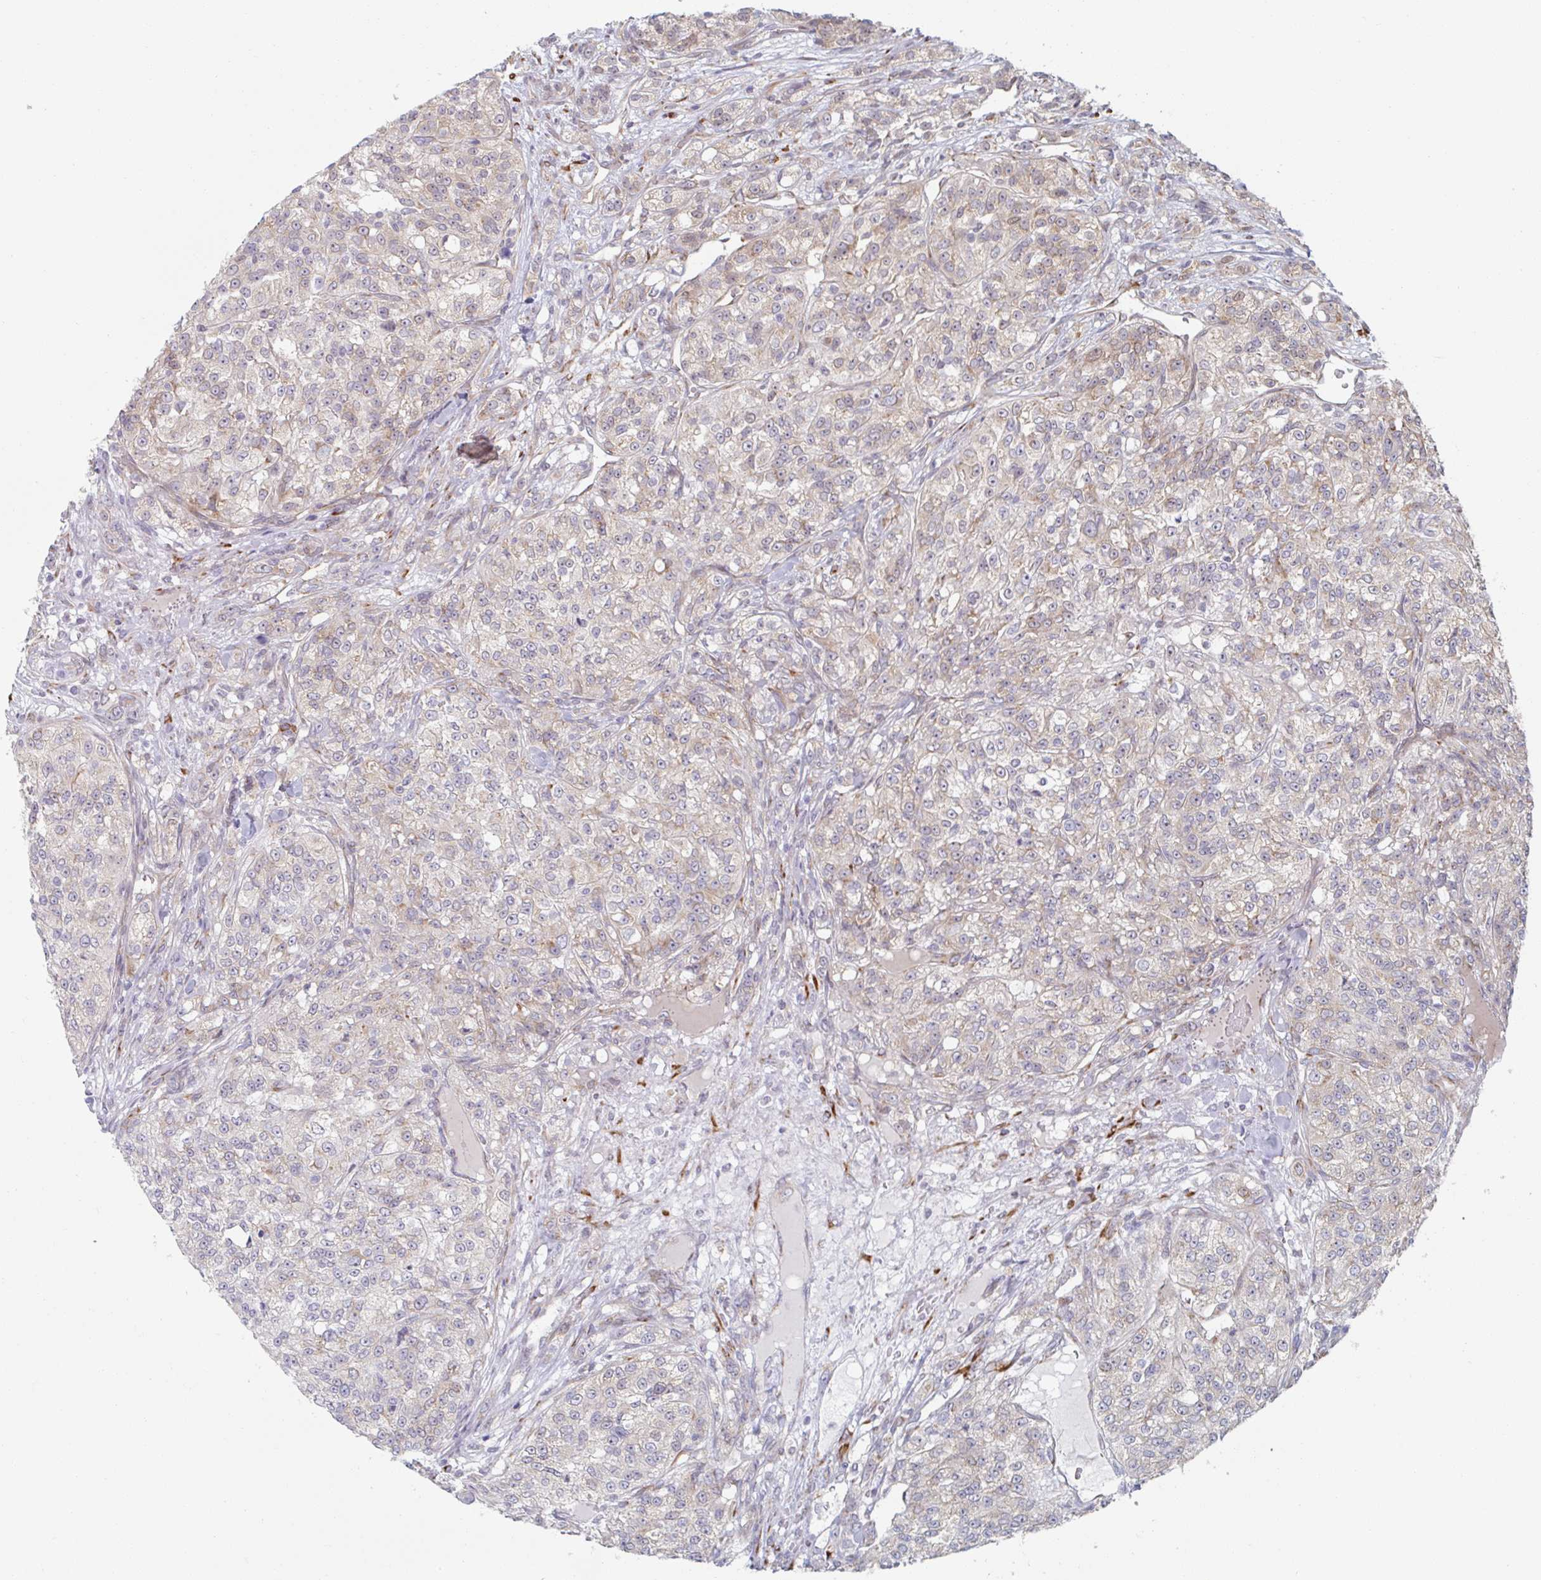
{"staining": {"intensity": "weak", "quantity": "25%-75%", "location": "cytoplasmic/membranous"}, "tissue": "renal cancer", "cell_type": "Tumor cells", "image_type": "cancer", "snomed": [{"axis": "morphology", "description": "Adenocarcinoma, NOS"}, {"axis": "topography", "description": "Kidney"}], "caption": "The image shows staining of renal cancer (adenocarcinoma), revealing weak cytoplasmic/membranous protein positivity (brown color) within tumor cells.", "gene": "TRAPPC10", "patient": {"sex": "female", "age": 63}}